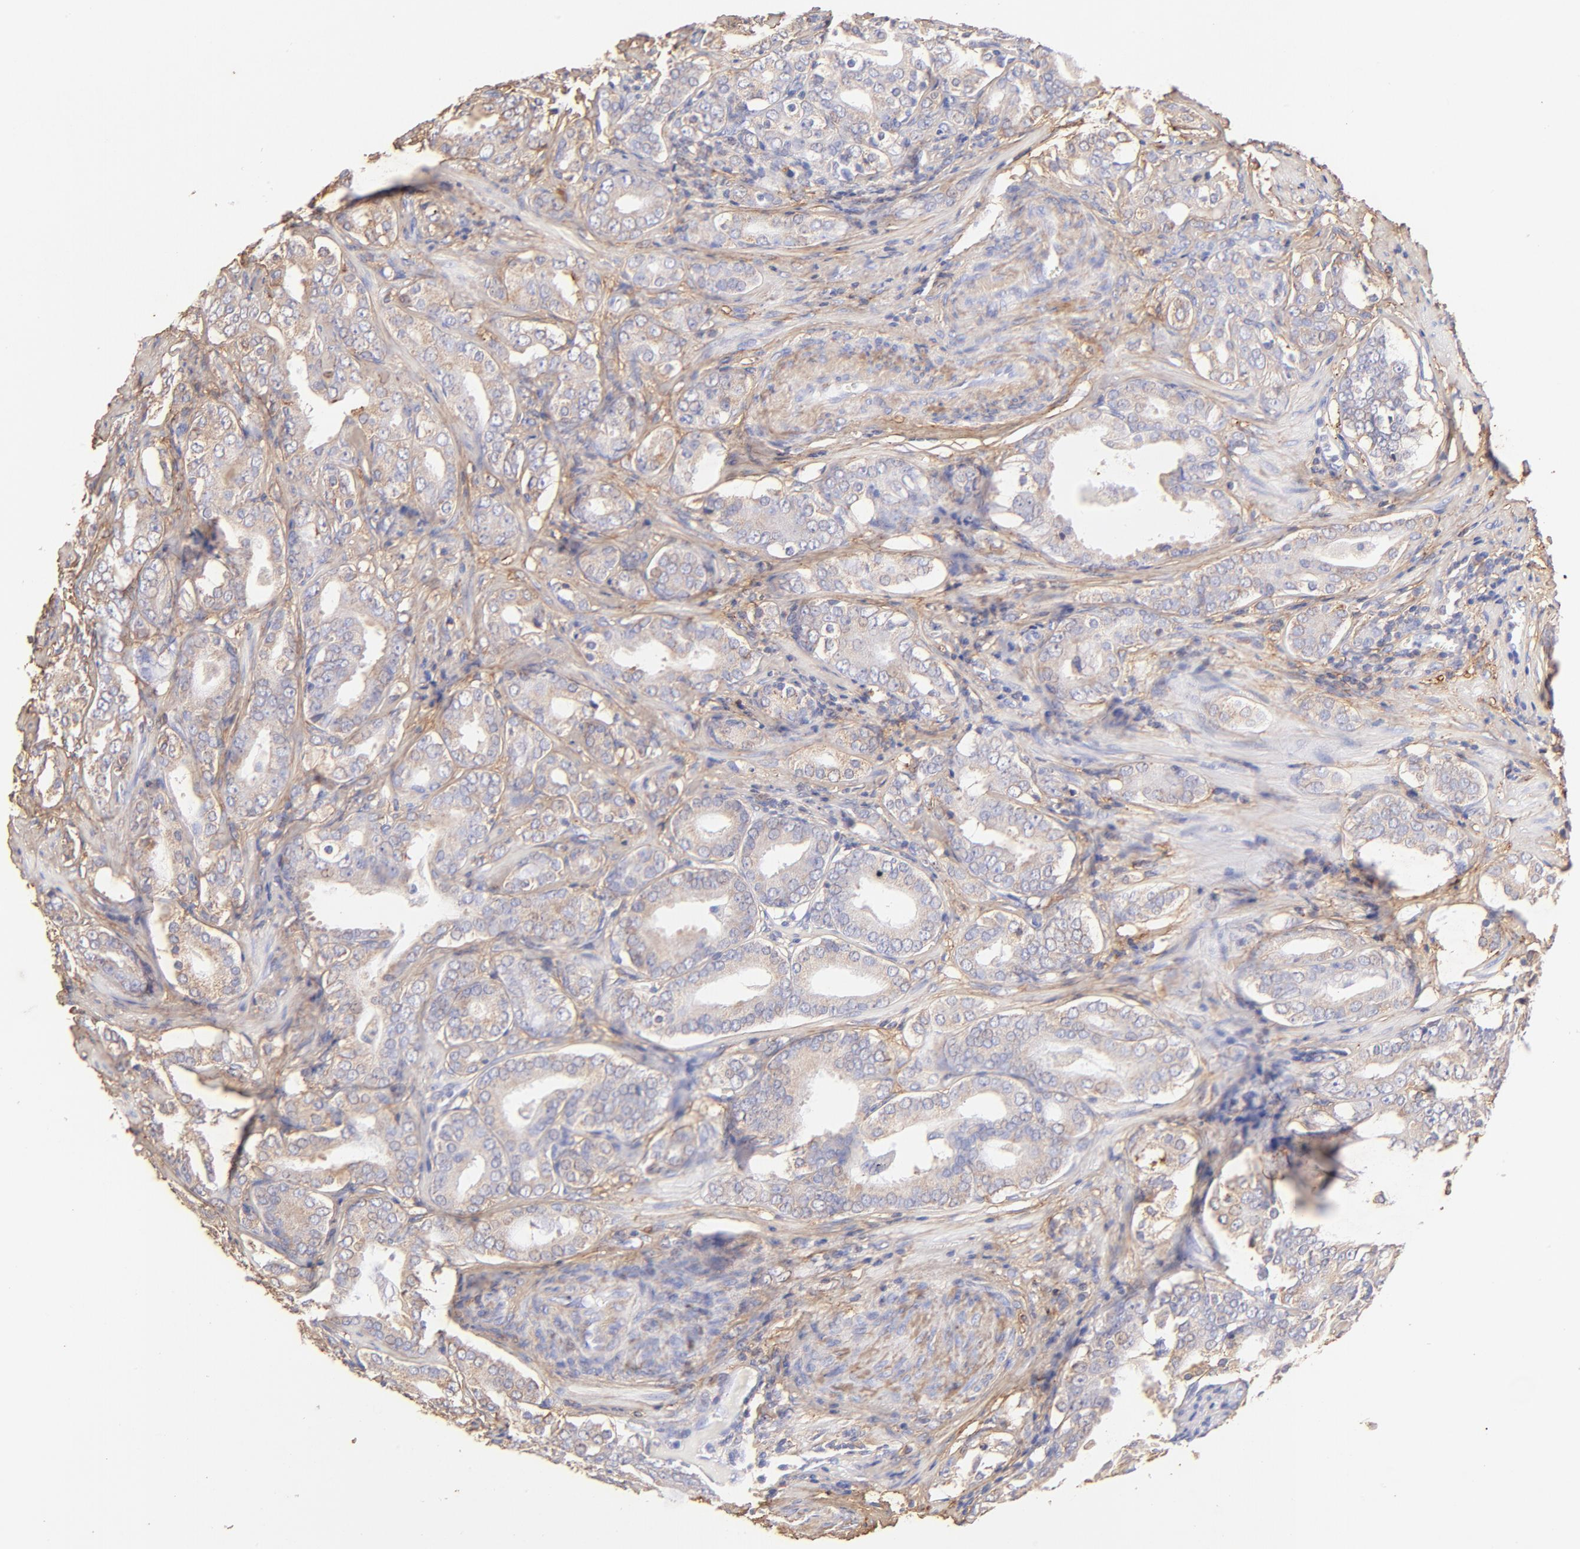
{"staining": {"intensity": "weak", "quantity": ">75%", "location": "cytoplasmic/membranous"}, "tissue": "prostate cancer", "cell_type": "Tumor cells", "image_type": "cancer", "snomed": [{"axis": "morphology", "description": "Adenocarcinoma, Low grade"}, {"axis": "topography", "description": "Prostate"}], "caption": "The photomicrograph displays immunohistochemical staining of low-grade adenocarcinoma (prostate). There is weak cytoplasmic/membranous positivity is identified in approximately >75% of tumor cells. The staining is performed using DAB (3,3'-diaminobenzidine) brown chromogen to label protein expression. The nuclei are counter-stained blue using hematoxylin.", "gene": "BGN", "patient": {"sex": "male", "age": 59}}